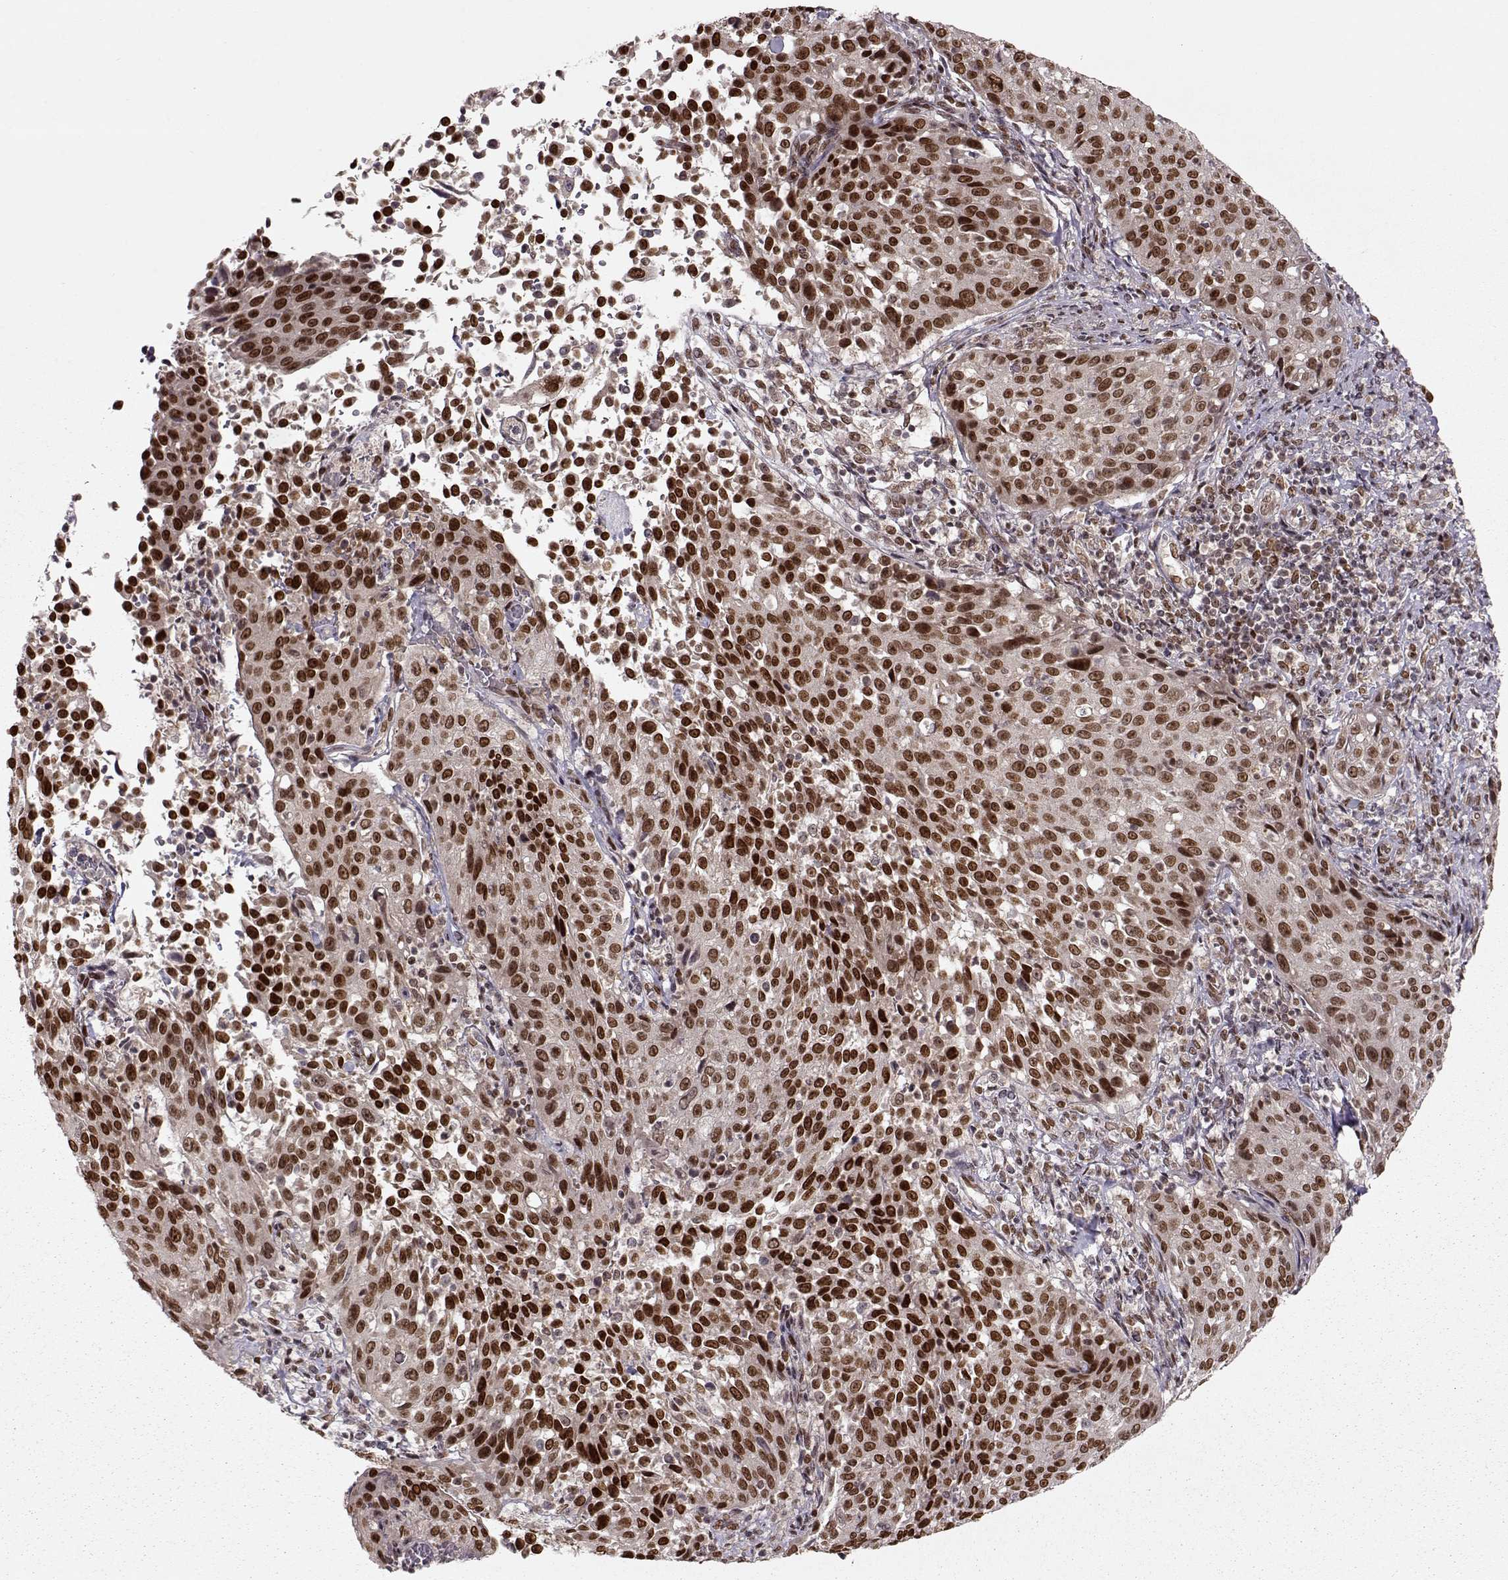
{"staining": {"intensity": "strong", "quantity": ">75%", "location": "nuclear"}, "tissue": "cervical cancer", "cell_type": "Tumor cells", "image_type": "cancer", "snomed": [{"axis": "morphology", "description": "Squamous cell carcinoma, NOS"}, {"axis": "topography", "description": "Cervix"}], "caption": "Immunohistochemistry (DAB) staining of squamous cell carcinoma (cervical) shows strong nuclear protein positivity in about >75% of tumor cells. (Stains: DAB in brown, nuclei in blue, Microscopy: brightfield microscopy at high magnification).", "gene": "RAI1", "patient": {"sex": "female", "age": 26}}